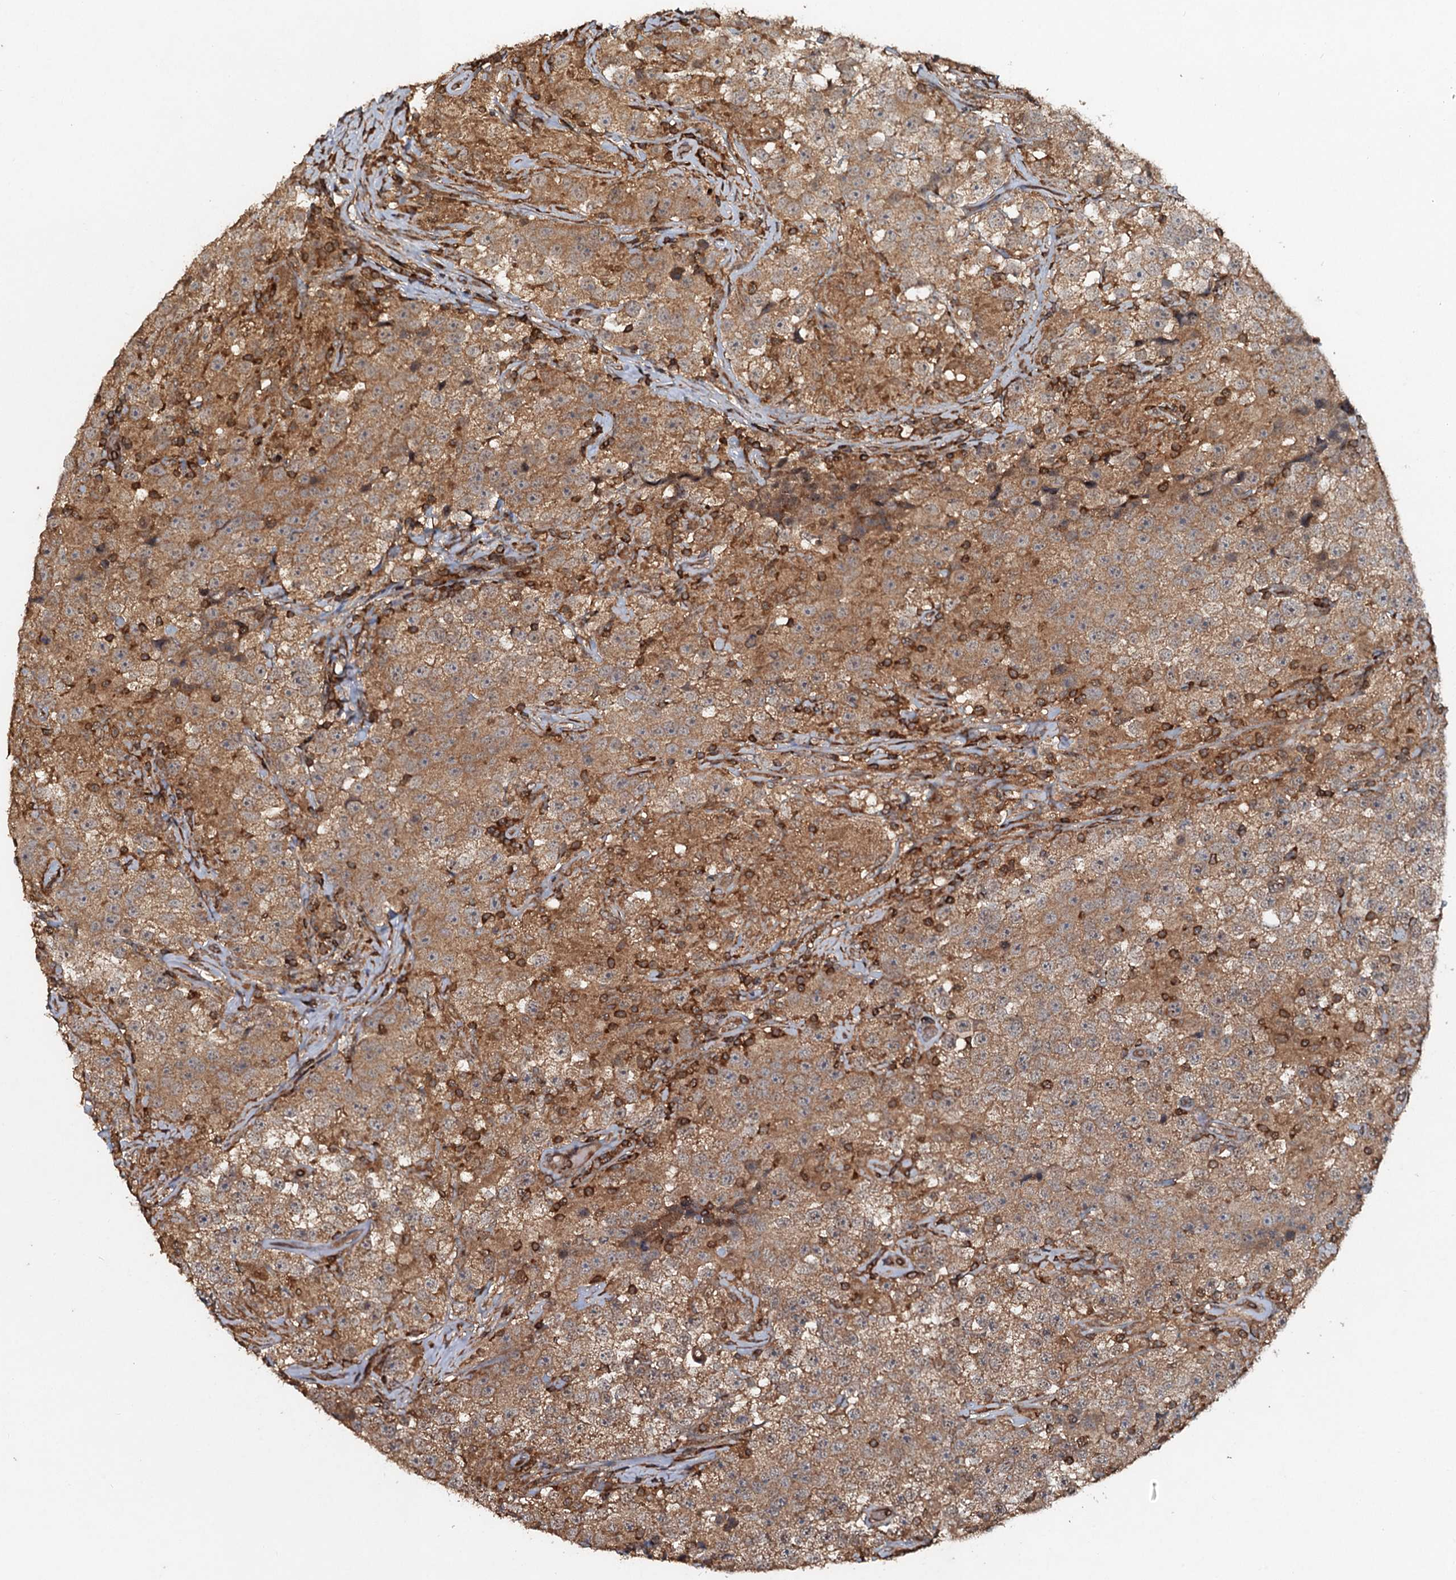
{"staining": {"intensity": "moderate", "quantity": ">75%", "location": "cytoplasmic/membranous"}, "tissue": "testis cancer", "cell_type": "Tumor cells", "image_type": "cancer", "snomed": [{"axis": "morphology", "description": "Seminoma, NOS"}, {"axis": "topography", "description": "Testis"}], "caption": "Immunohistochemistry (DAB) staining of human testis cancer reveals moderate cytoplasmic/membranous protein positivity in about >75% of tumor cells.", "gene": "ADGRG3", "patient": {"sex": "male", "age": 46}}